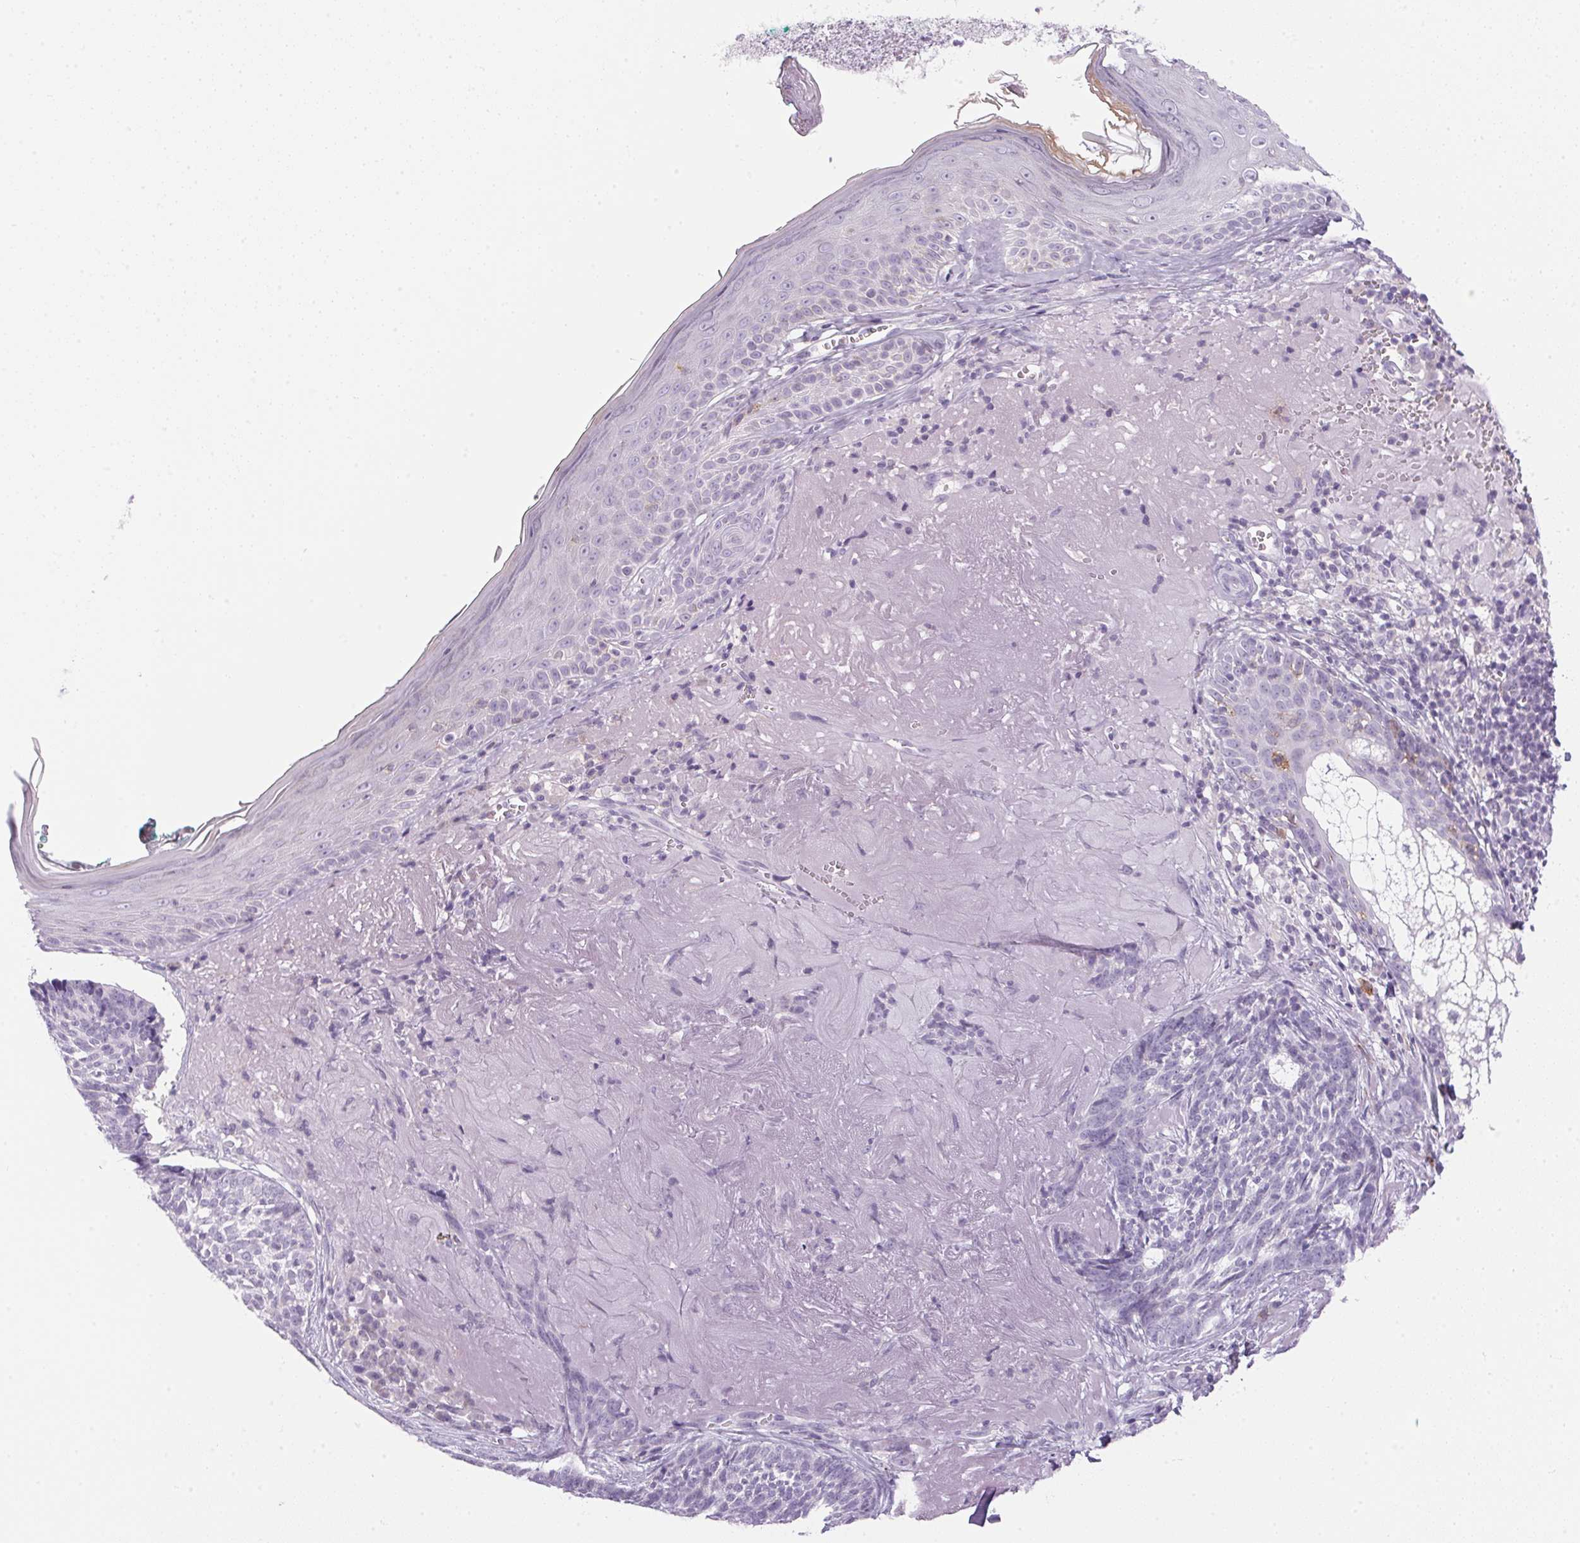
{"staining": {"intensity": "negative", "quantity": "none", "location": "none"}, "tissue": "skin cancer", "cell_type": "Tumor cells", "image_type": "cancer", "snomed": [{"axis": "morphology", "description": "Basal cell carcinoma"}, {"axis": "topography", "description": "Skin"}, {"axis": "topography", "description": "Skin of face"}], "caption": "Immunohistochemistry histopathology image of skin cancer (basal cell carcinoma) stained for a protein (brown), which demonstrates no staining in tumor cells.", "gene": "ECPAS", "patient": {"sex": "female", "age": 95}}